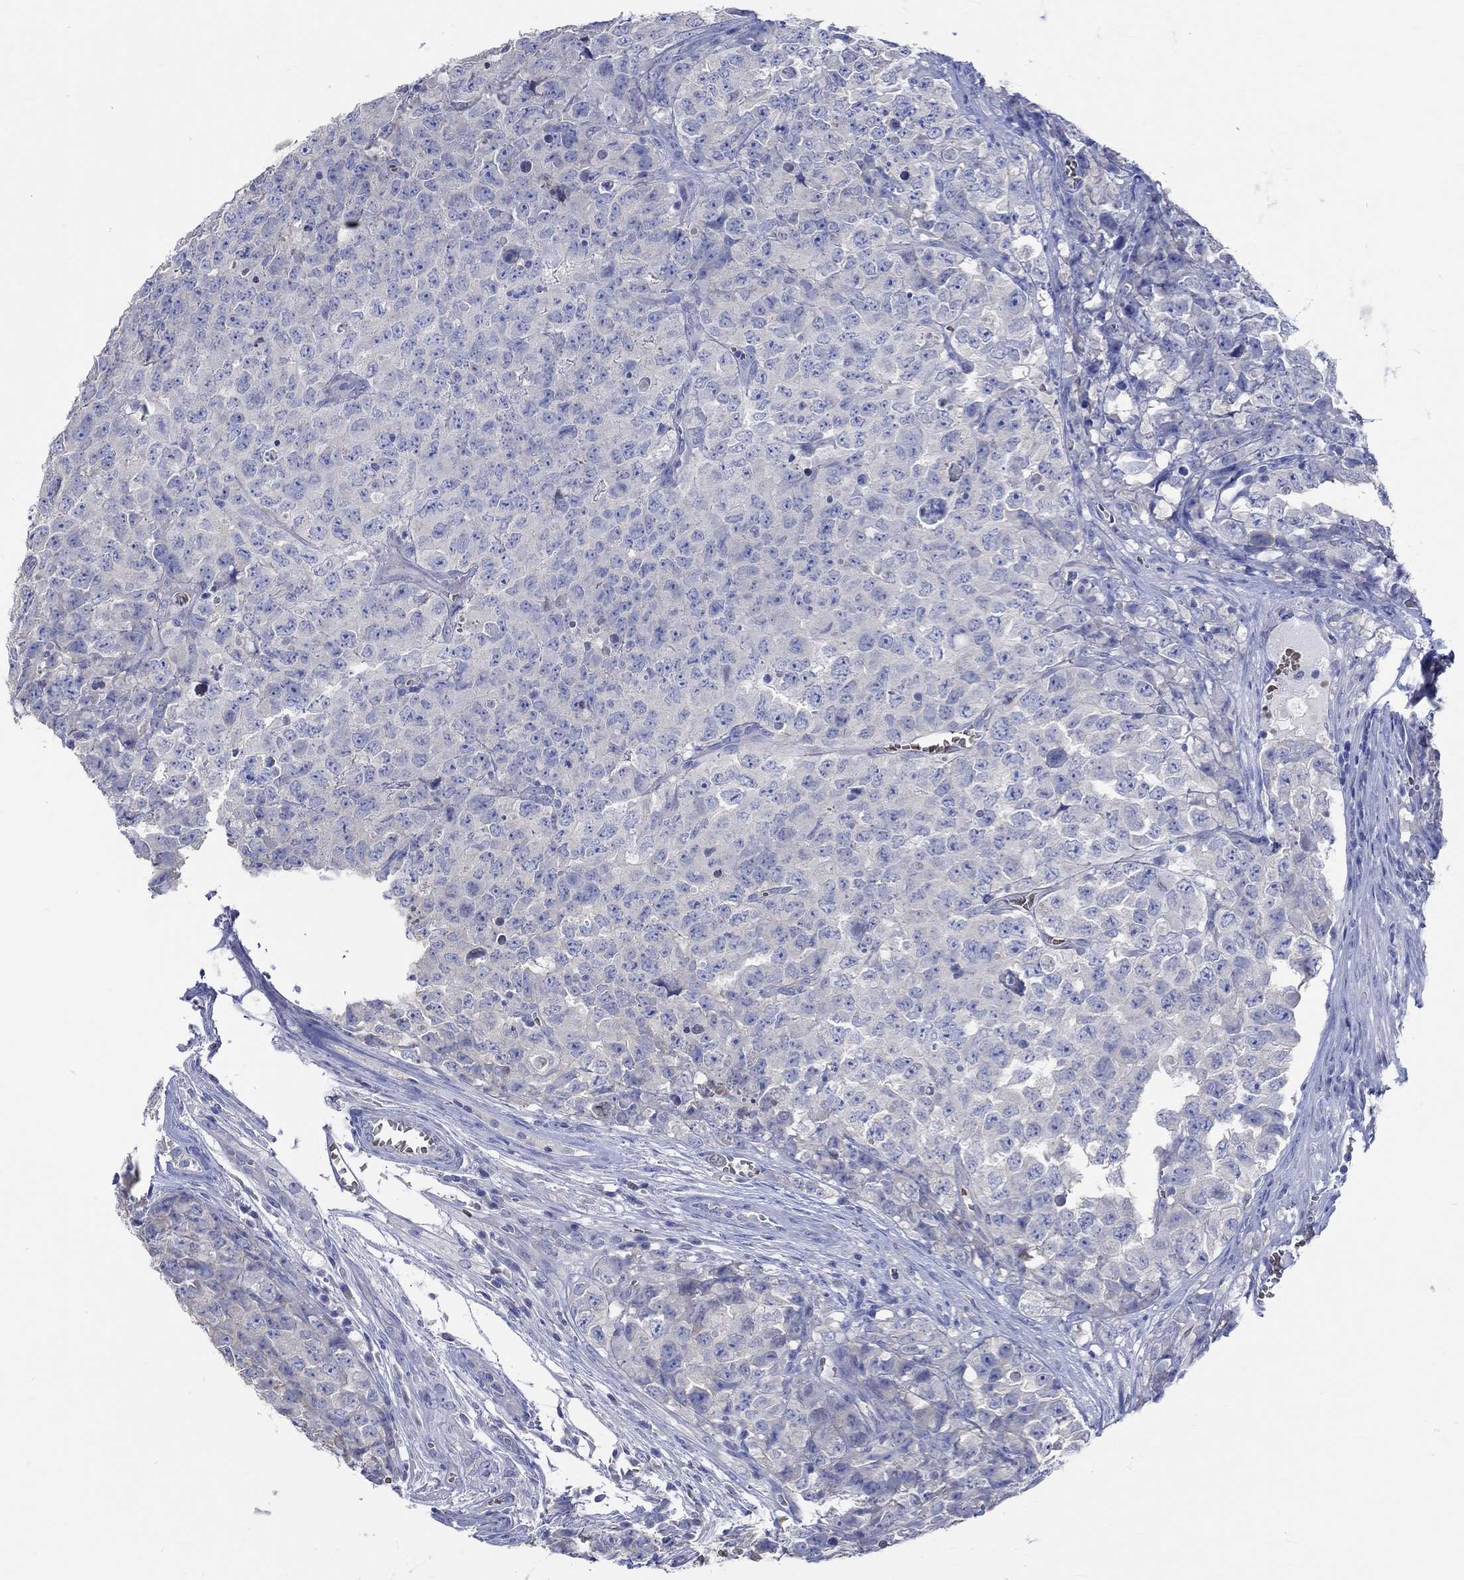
{"staining": {"intensity": "negative", "quantity": "none", "location": "none"}, "tissue": "testis cancer", "cell_type": "Tumor cells", "image_type": "cancer", "snomed": [{"axis": "morphology", "description": "Carcinoma, Embryonal, NOS"}, {"axis": "topography", "description": "Testis"}], "caption": "An immunohistochemistry image of testis cancer is shown. There is no staining in tumor cells of testis cancer.", "gene": "KCNA1", "patient": {"sex": "male", "age": 23}}